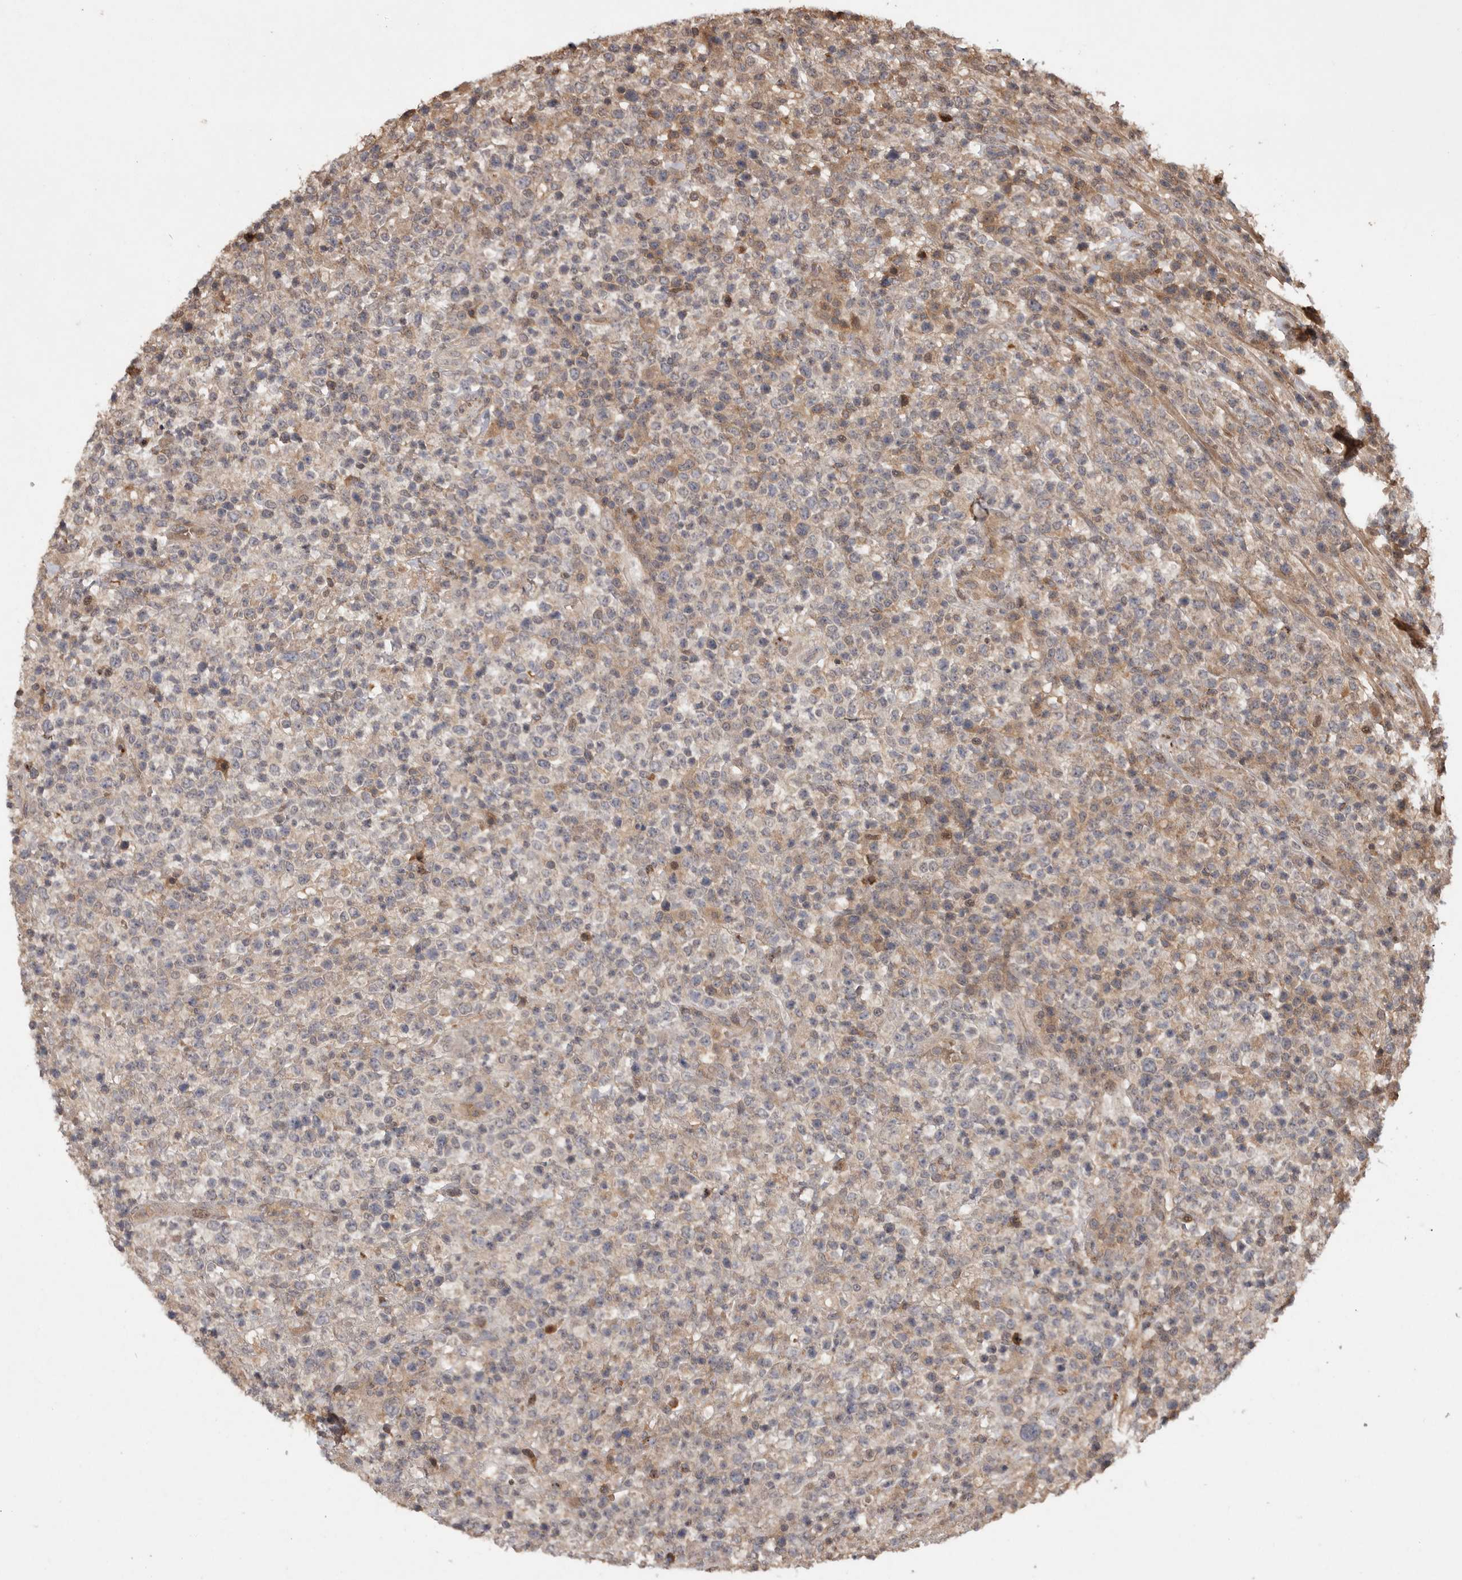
{"staining": {"intensity": "weak", "quantity": "25%-75%", "location": "cytoplasmic/membranous"}, "tissue": "lymphoma", "cell_type": "Tumor cells", "image_type": "cancer", "snomed": [{"axis": "morphology", "description": "Malignant lymphoma, non-Hodgkin's type, High grade"}, {"axis": "topography", "description": "Colon"}], "caption": "IHC of human lymphoma reveals low levels of weak cytoplasmic/membranous expression in approximately 25%-75% of tumor cells.", "gene": "VN1R4", "patient": {"sex": "female", "age": 53}}